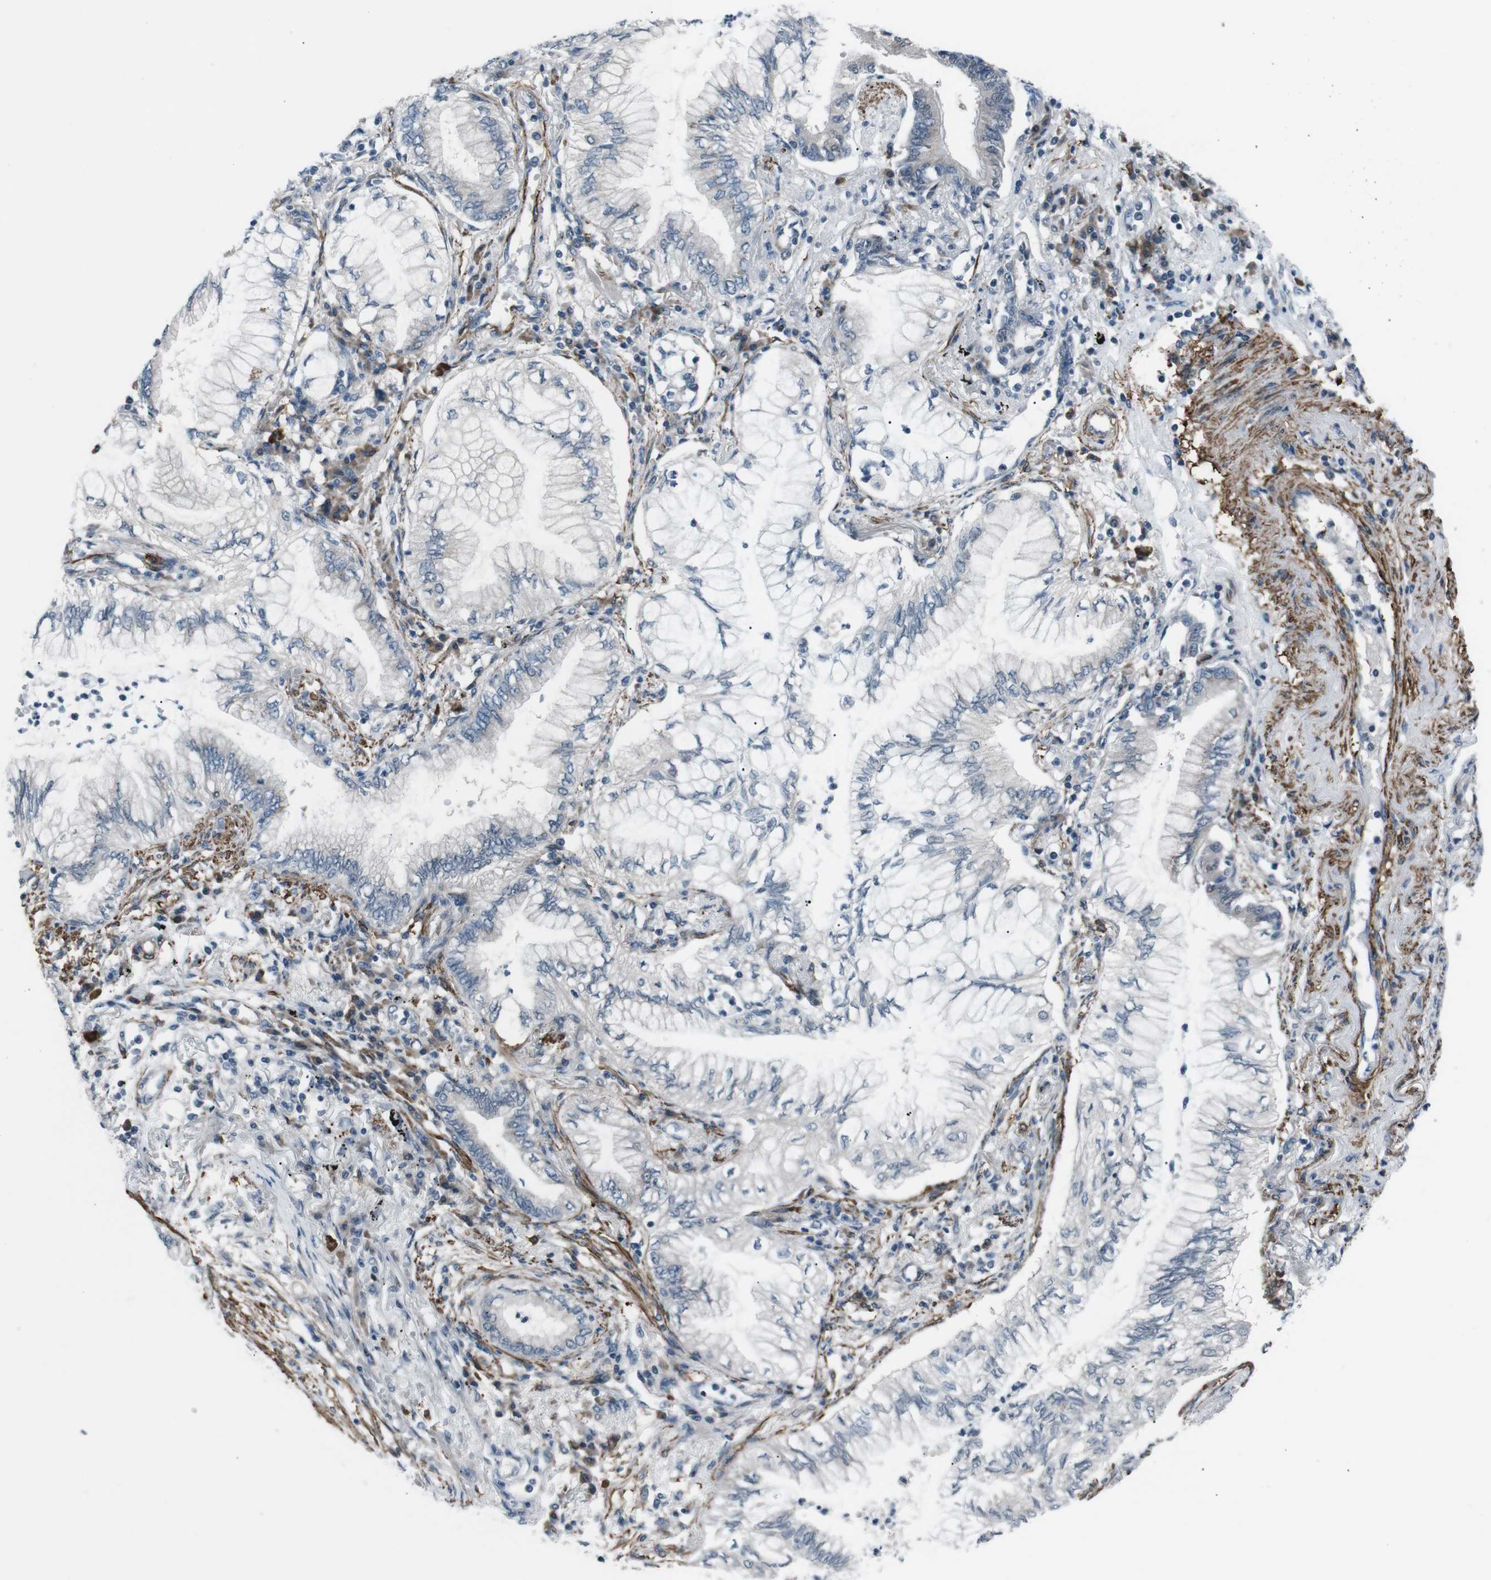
{"staining": {"intensity": "negative", "quantity": "none", "location": "none"}, "tissue": "lung cancer", "cell_type": "Tumor cells", "image_type": "cancer", "snomed": [{"axis": "morphology", "description": "Normal tissue, NOS"}, {"axis": "morphology", "description": "Adenocarcinoma, NOS"}, {"axis": "topography", "description": "Bronchus"}, {"axis": "topography", "description": "Lung"}], "caption": "The immunohistochemistry micrograph has no significant staining in tumor cells of lung cancer tissue. Brightfield microscopy of immunohistochemistry stained with DAB (brown) and hematoxylin (blue), captured at high magnification.", "gene": "PDLIM5", "patient": {"sex": "female", "age": 70}}